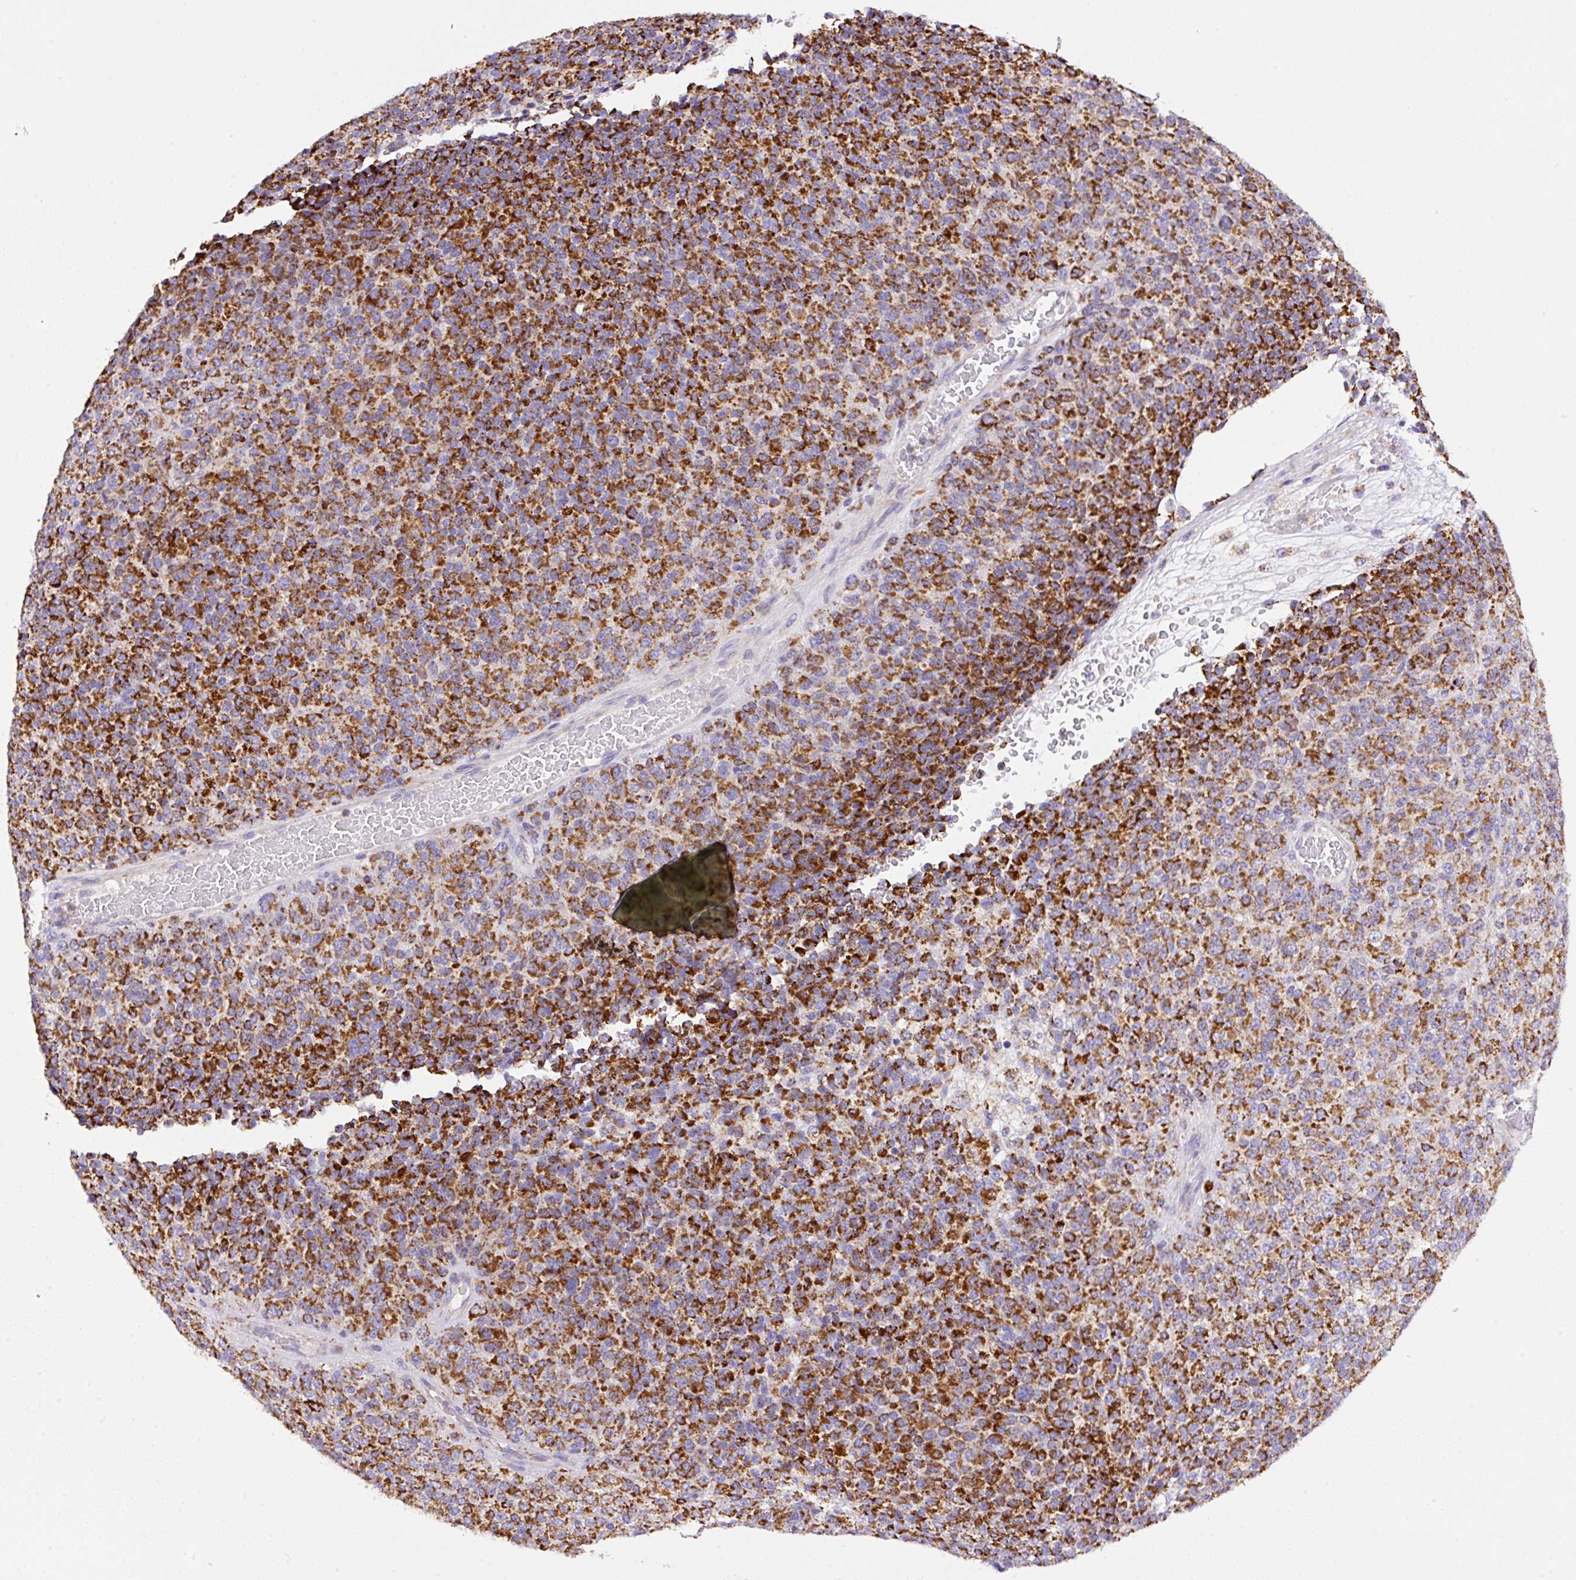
{"staining": {"intensity": "strong", "quantity": ">75%", "location": "cytoplasmic/membranous"}, "tissue": "melanoma", "cell_type": "Tumor cells", "image_type": "cancer", "snomed": [{"axis": "morphology", "description": "Malignant melanoma, Metastatic site"}, {"axis": "topography", "description": "Brain"}], "caption": "High-magnification brightfield microscopy of melanoma stained with DAB (3,3'-diaminobenzidine) (brown) and counterstained with hematoxylin (blue). tumor cells exhibit strong cytoplasmic/membranous expression is seen in about>75% of cells. (Stains: DAB (3,3'-diaminobenzidine) in brown, nuclei in blue, Microscopy: brightfield microscopy at high magnification).", "gene": "NF1", "patient": {"sex": "female", "age": 56}}